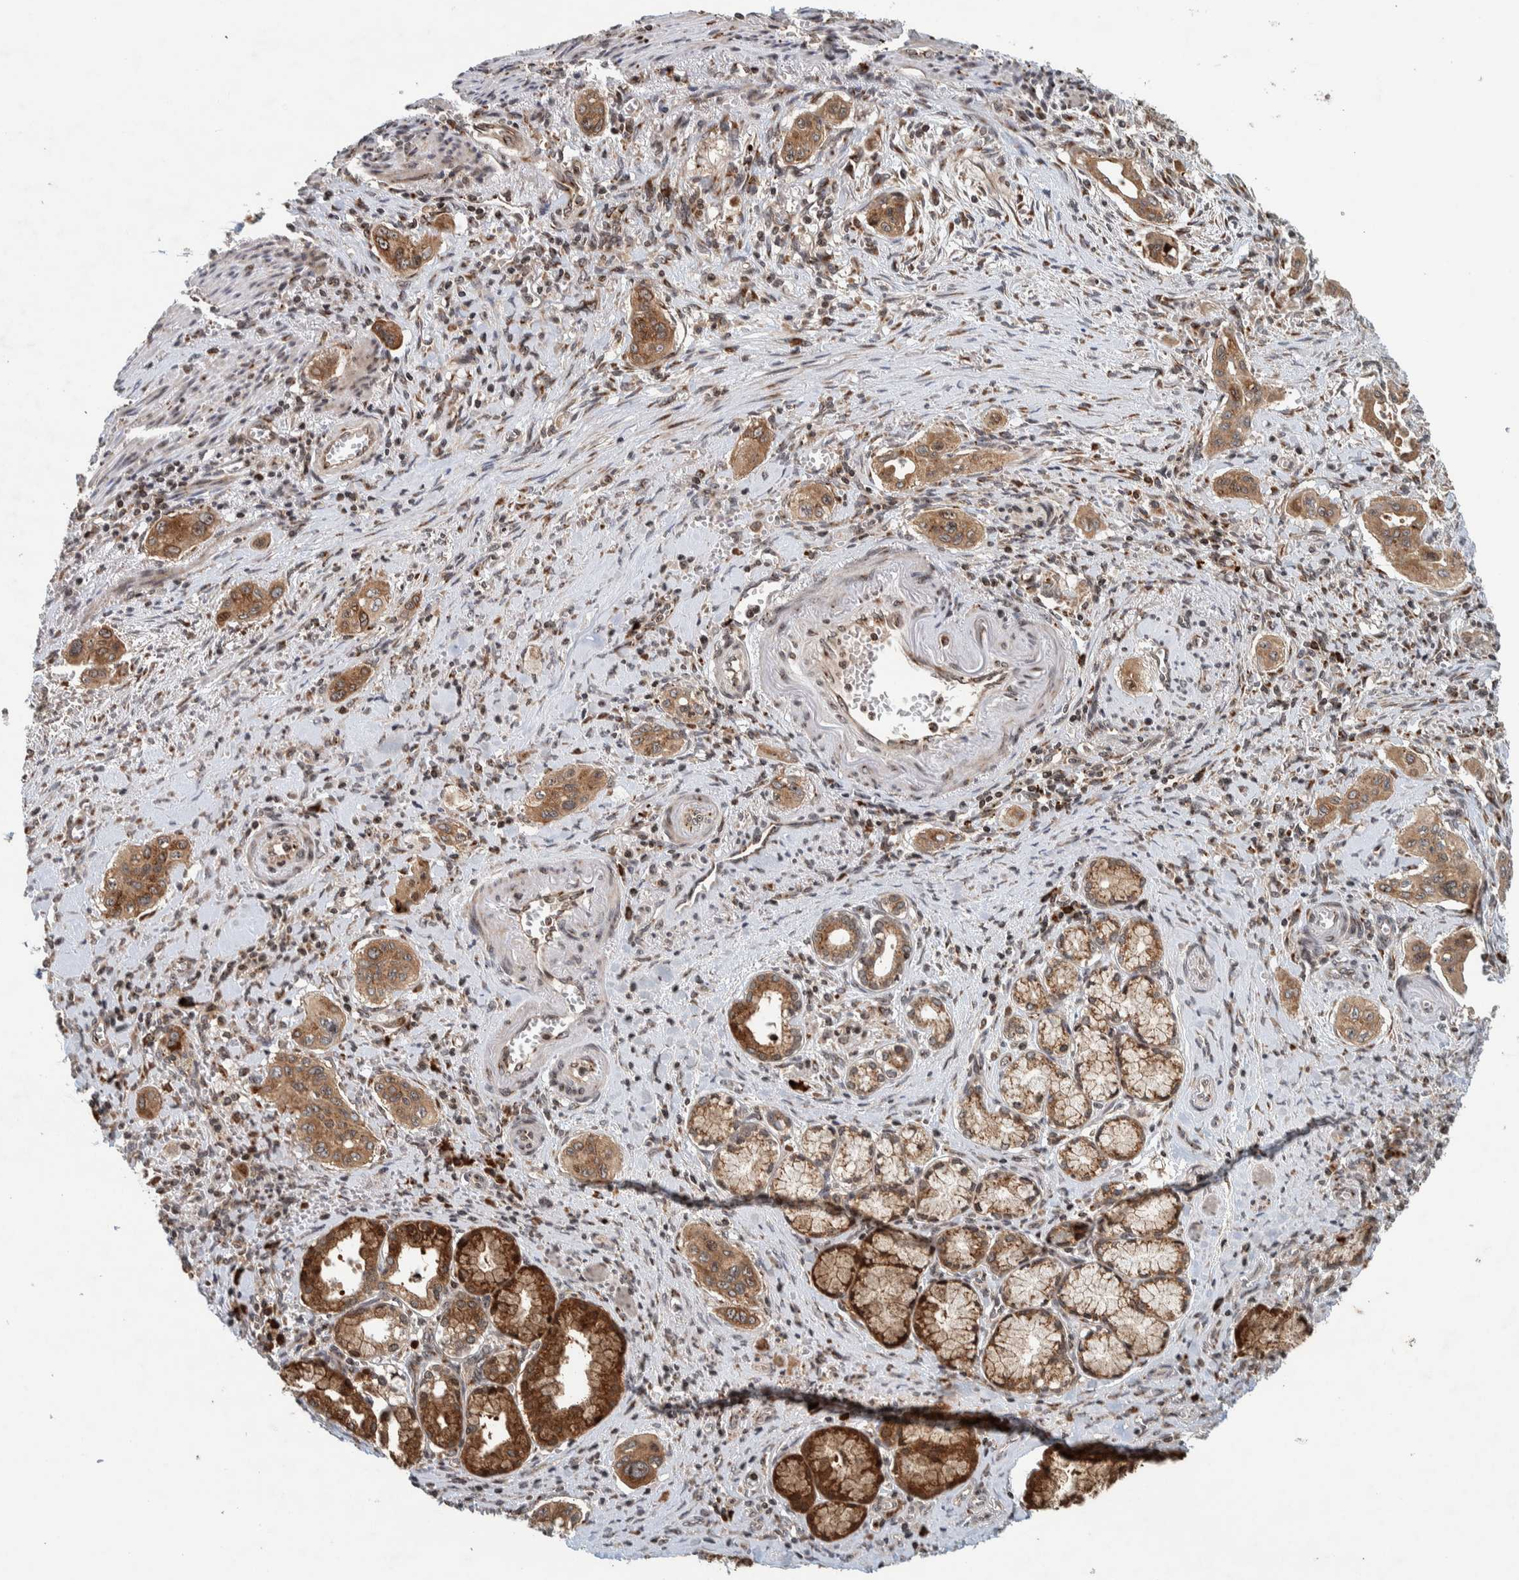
{"staining": {"intensity": "moderate", "quantity": ">75%", "location": "cytoplasmic/membranous"}, "tissue": "pancreatic cancer", "cell_type": "Tumor cells", "image_type": "cancer", "snomed": [{"axis": "morphology", "description": "Adenocarcinoma, NOS"}, {"axis": "topography", "description": "Pancreas"}], "caption": "Pancreatic cancer (adenocarcinoma) stained with a brown dye exhibits moderate cytoplasmic/membranous positive expression in about >75% of tumor cells.", "gene": "CCDC182", "patient": {"sex": "male", "age": 77}}